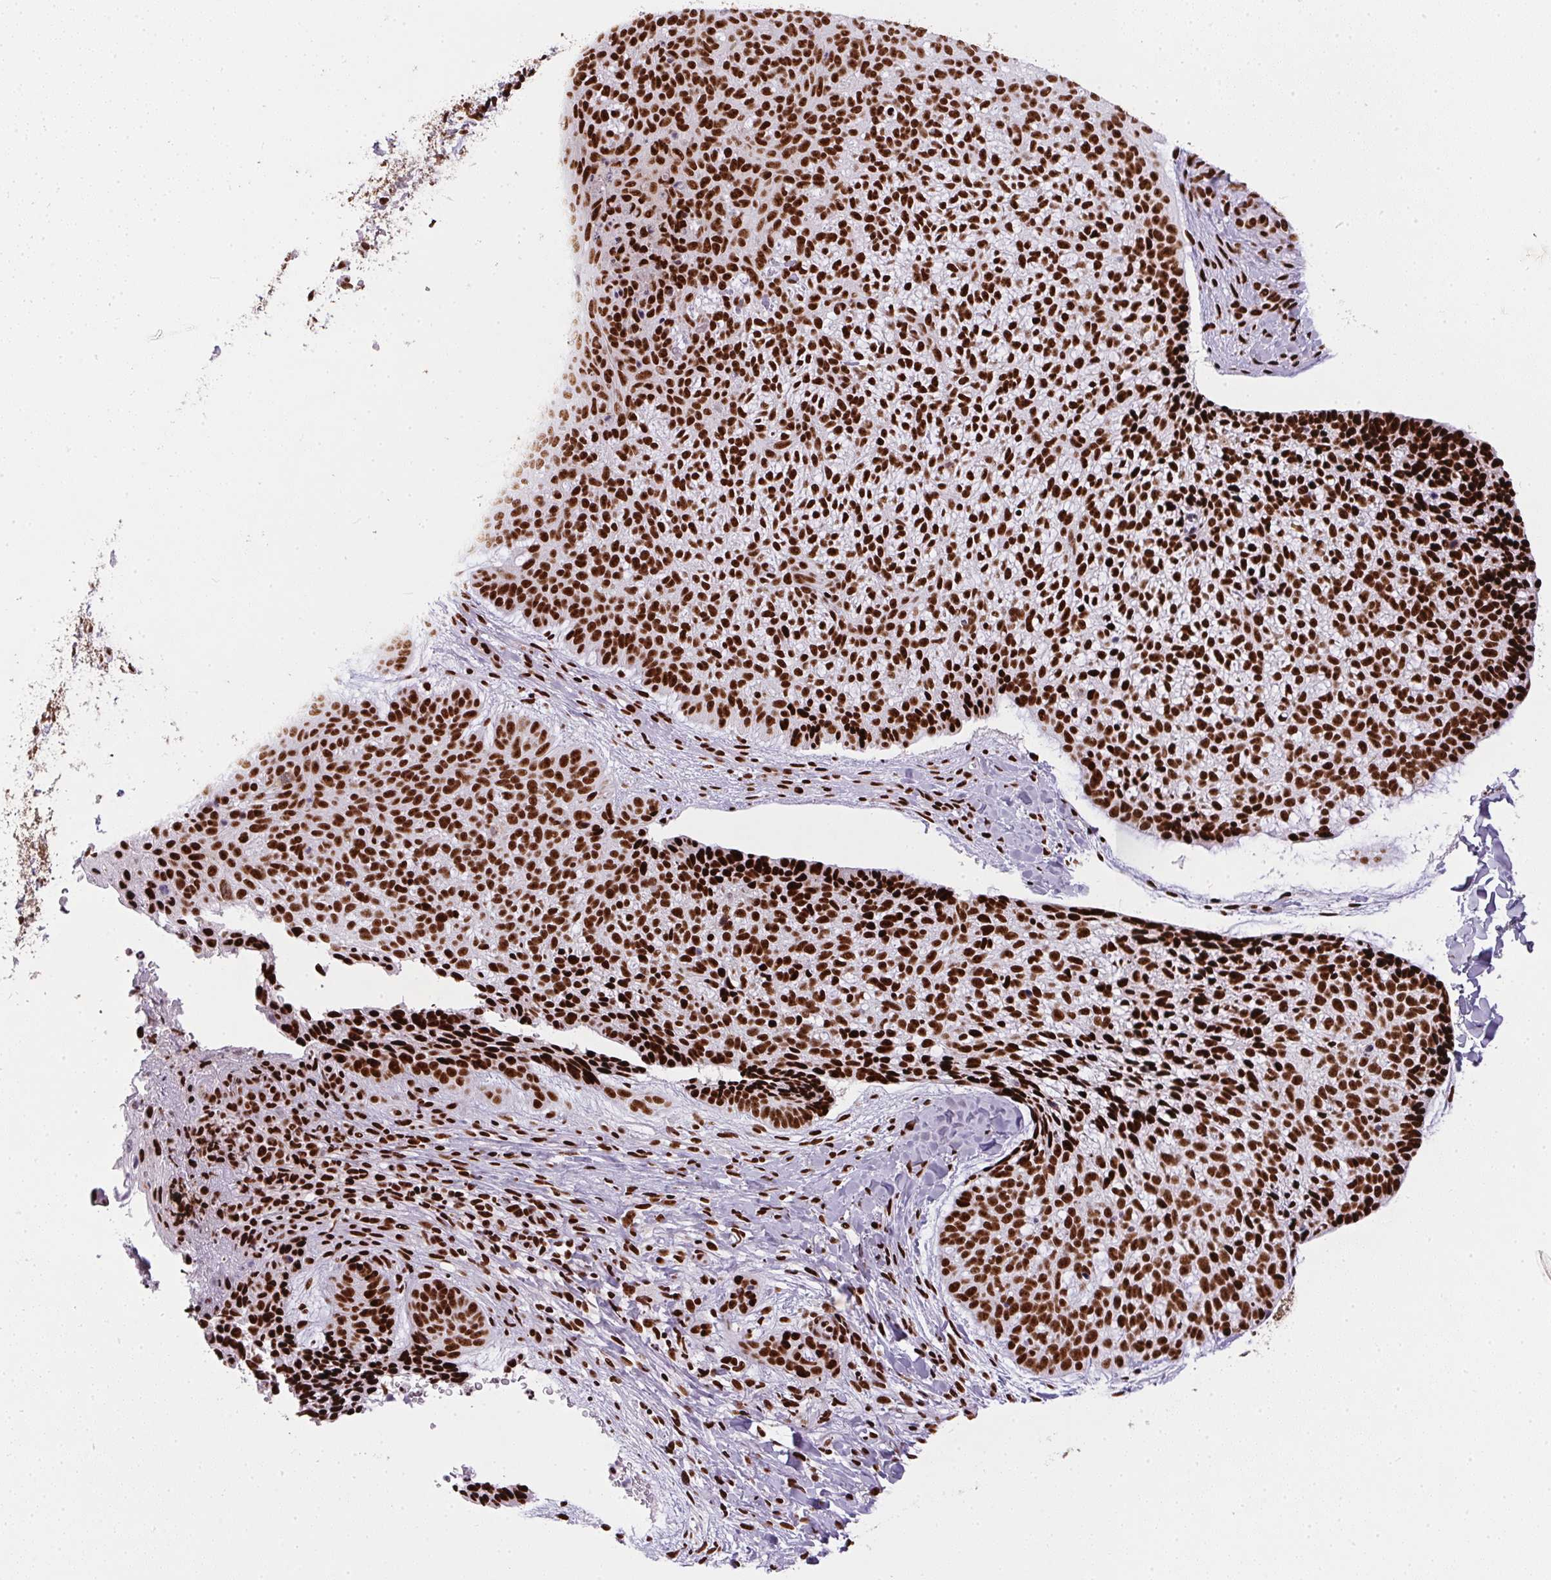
{"staining": {"intensity": "strong", "quantity": ">75%", "location": "nuclear"}, "tissue": "skin cancer", "cell_type": "Tumor cells", "image_type": "cancer", "snomed": [{"axis": "morphology", "description": "Basal cell carcinoma"}, {"axis": "topography", "description": "Skin"}], "caption": "Immunohistochemical staining of human basal cell carcinoma (skin) displays high levels of strong nuclear expression in about >75% of tumor cells. (Brightfield microscopy of DAB IHC at high magnification).", "gene": "PAGE3", "patient": {"sex": "male", "age": 64}}